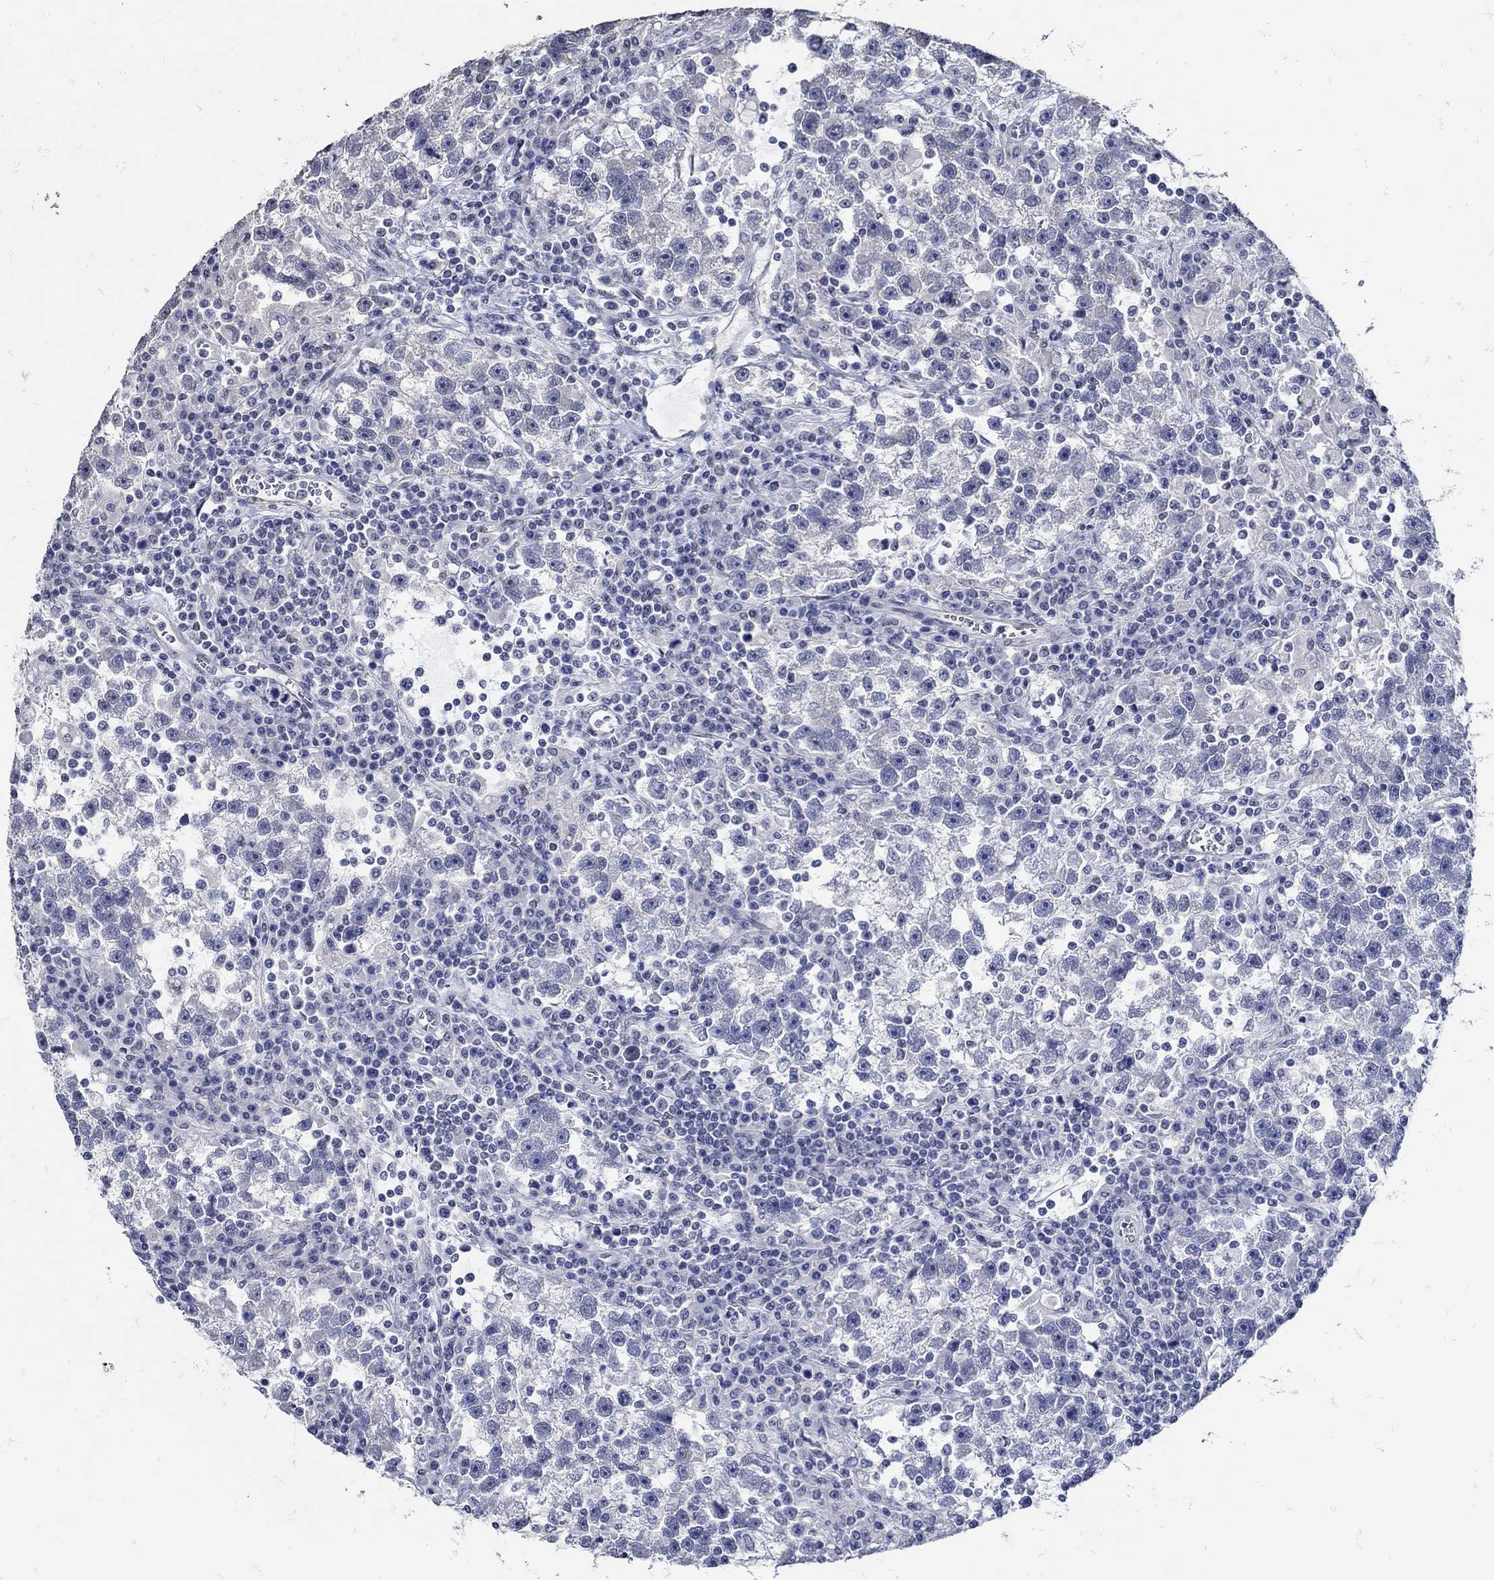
{"staining": {"intensity": "negative", "quantity": "none", "location": "none"}, "tissue": "testis cancer", "cell_type": "Tumor cells", "image_type": "cancer", "snomed": [{"axis": "morphology", "description": "Seminoma, NOS"}, {"axis": "topography", "description": "Testis"}], "caption": "Immunohistochemistry histopathology image of neoplastic tissue: human testis cancer stained with DAB (3,3'-diaminobenzidine) exhibits no significant protein positivity in tumor cells. (DAB immunohistochemistry with hematoxylin counter stain).", "gene": "KCNN3", "patient": {"sex": "male", "age": 47}}